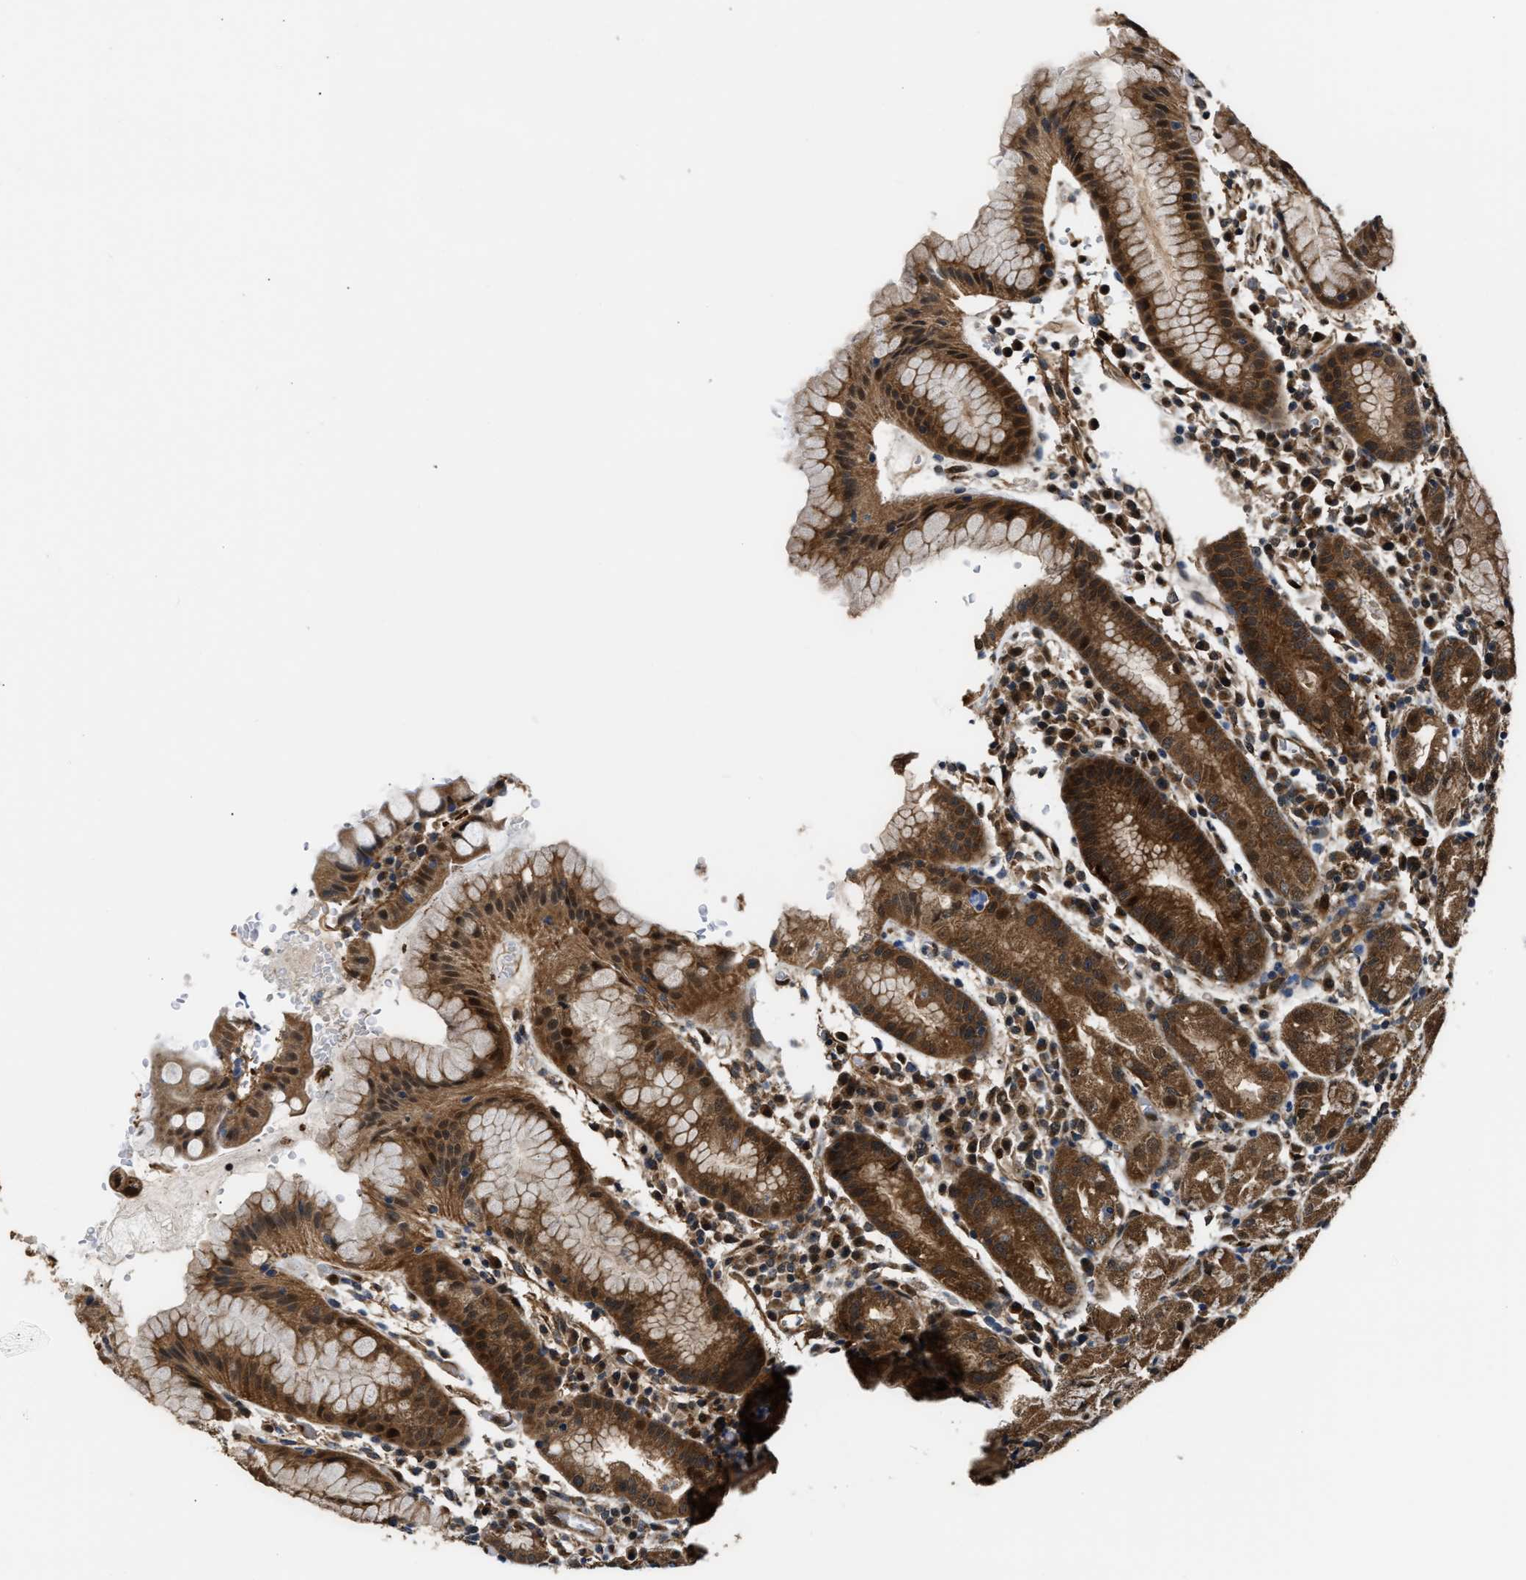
{"staining": {"intensity": "moderate", "quantity": ">75%", "location": "cytoplasmic/membranous,nuclear"}, "tissue": "stomach", "cell_type": "Glandular cells", "image_type": "normal", "snomed": [{"axis": "morphology", "description": "Normal tissue, NOS"}, {"axis": "topography", "description": "Stomach"}, {"axis": "topography", "description": "Stomach, lower"}], "caption": "The image reveals immunohistochemical staining of benign stomach. There is moderate cytoplasmic/membranous,nuclear staining is seen in about >75% of glandular cells.", "gene": "PPA1", "patient": {"sex": "female", "age": 75}}